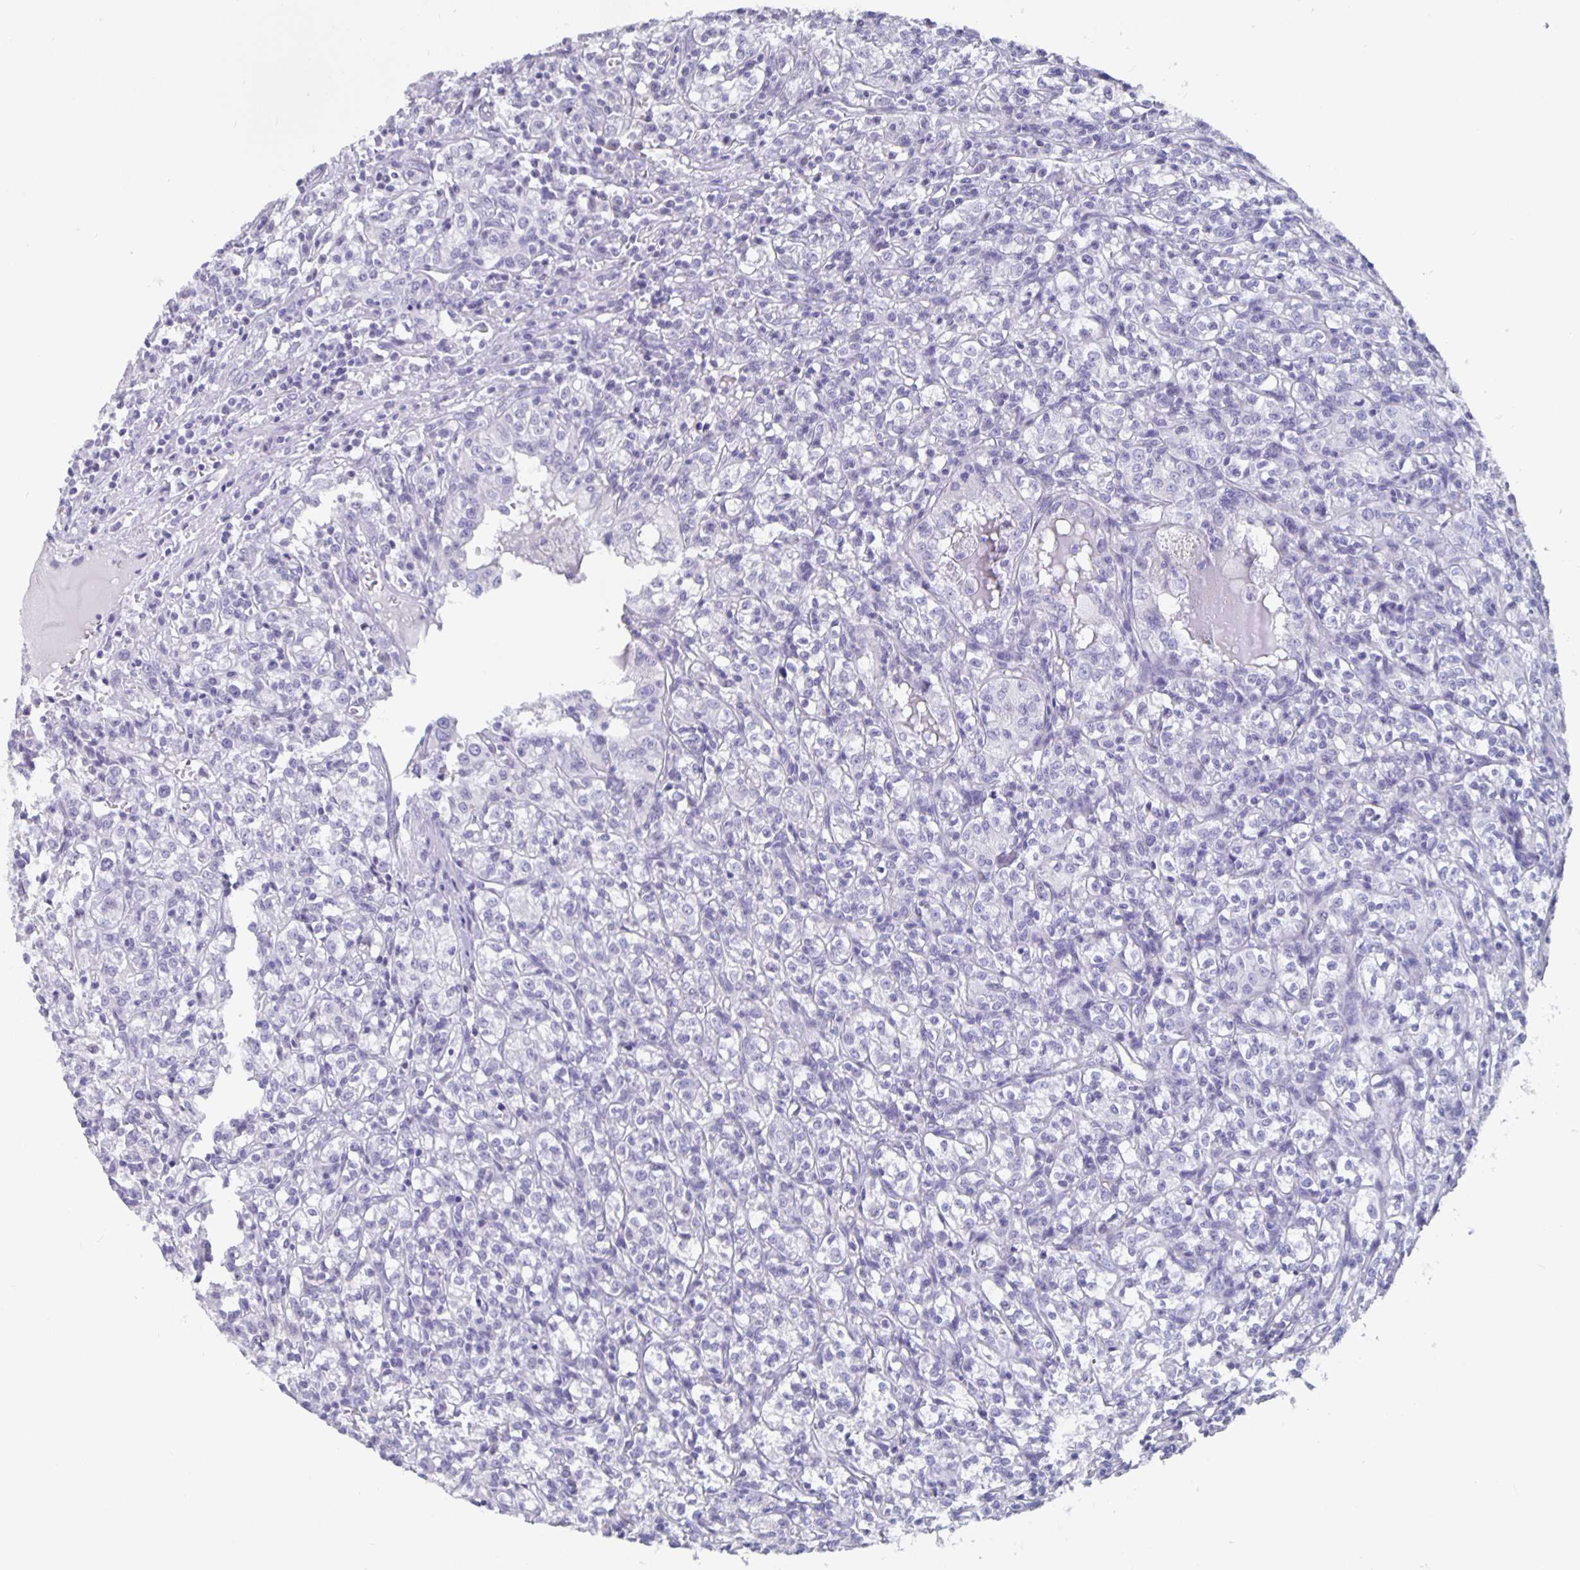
{"staining": {"intensity": "negative", "quantity": "none", "location": "none"}, "tissue": "renal cancer", "cell_type": "Tumor cells", "image_type": "cancer", "snomed": [{"axis": "morphology", "description": "Adenocarcinoma, NOS"}, {"axis": "topography", "description": "Kidney"}], "caption": "The photomicrograph exhibits no significant expression in tumor cells of adenocarcinoma (renal).", "gene": "OLIG2", "patient": {"sex": "male", "age": 36}}